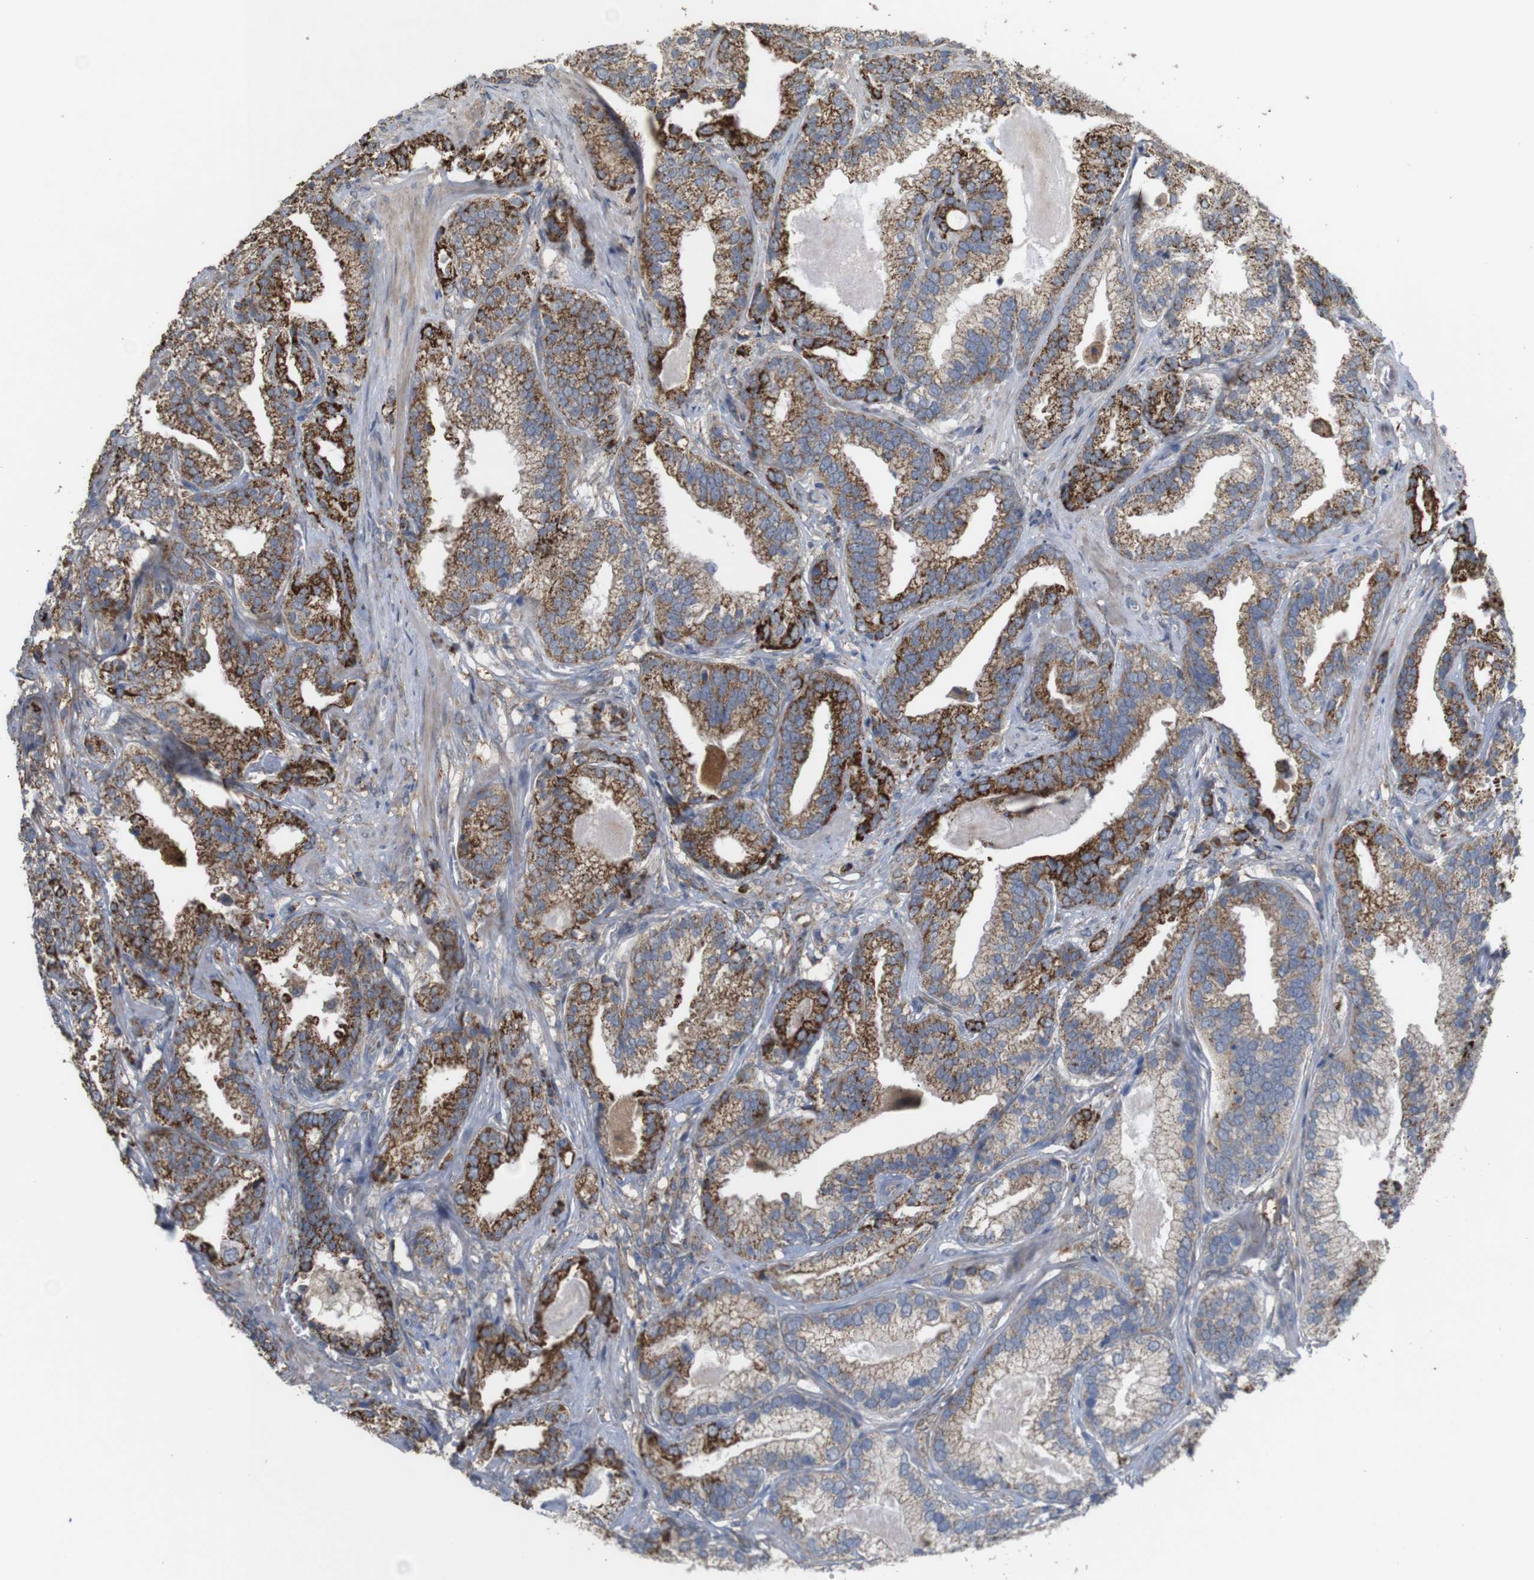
{"staining": {"intensity": "strong", "quantity": "25%-75%", "location": "cytoplasmic/membranous"}, "tissue": "prostate cancer", "cell_type": "Tumor cells", "image_type": "cancer", "snomed": [{"axis": "morphology", "description": "Adenocarcinoma, Low grade"}, {"axis": "topography", "description": "Prostate"}], "caption": "An immunohistochemistry (IHC) image of tumor tissue is shown. Protein staining in brown shows strong cytoplasmic/membranous positivity in prostate cancer (low-grade adenocarcinoma) within tumor cells.", "gene": "PTPRR", "patient": {"sex": "male", "age": 59}}